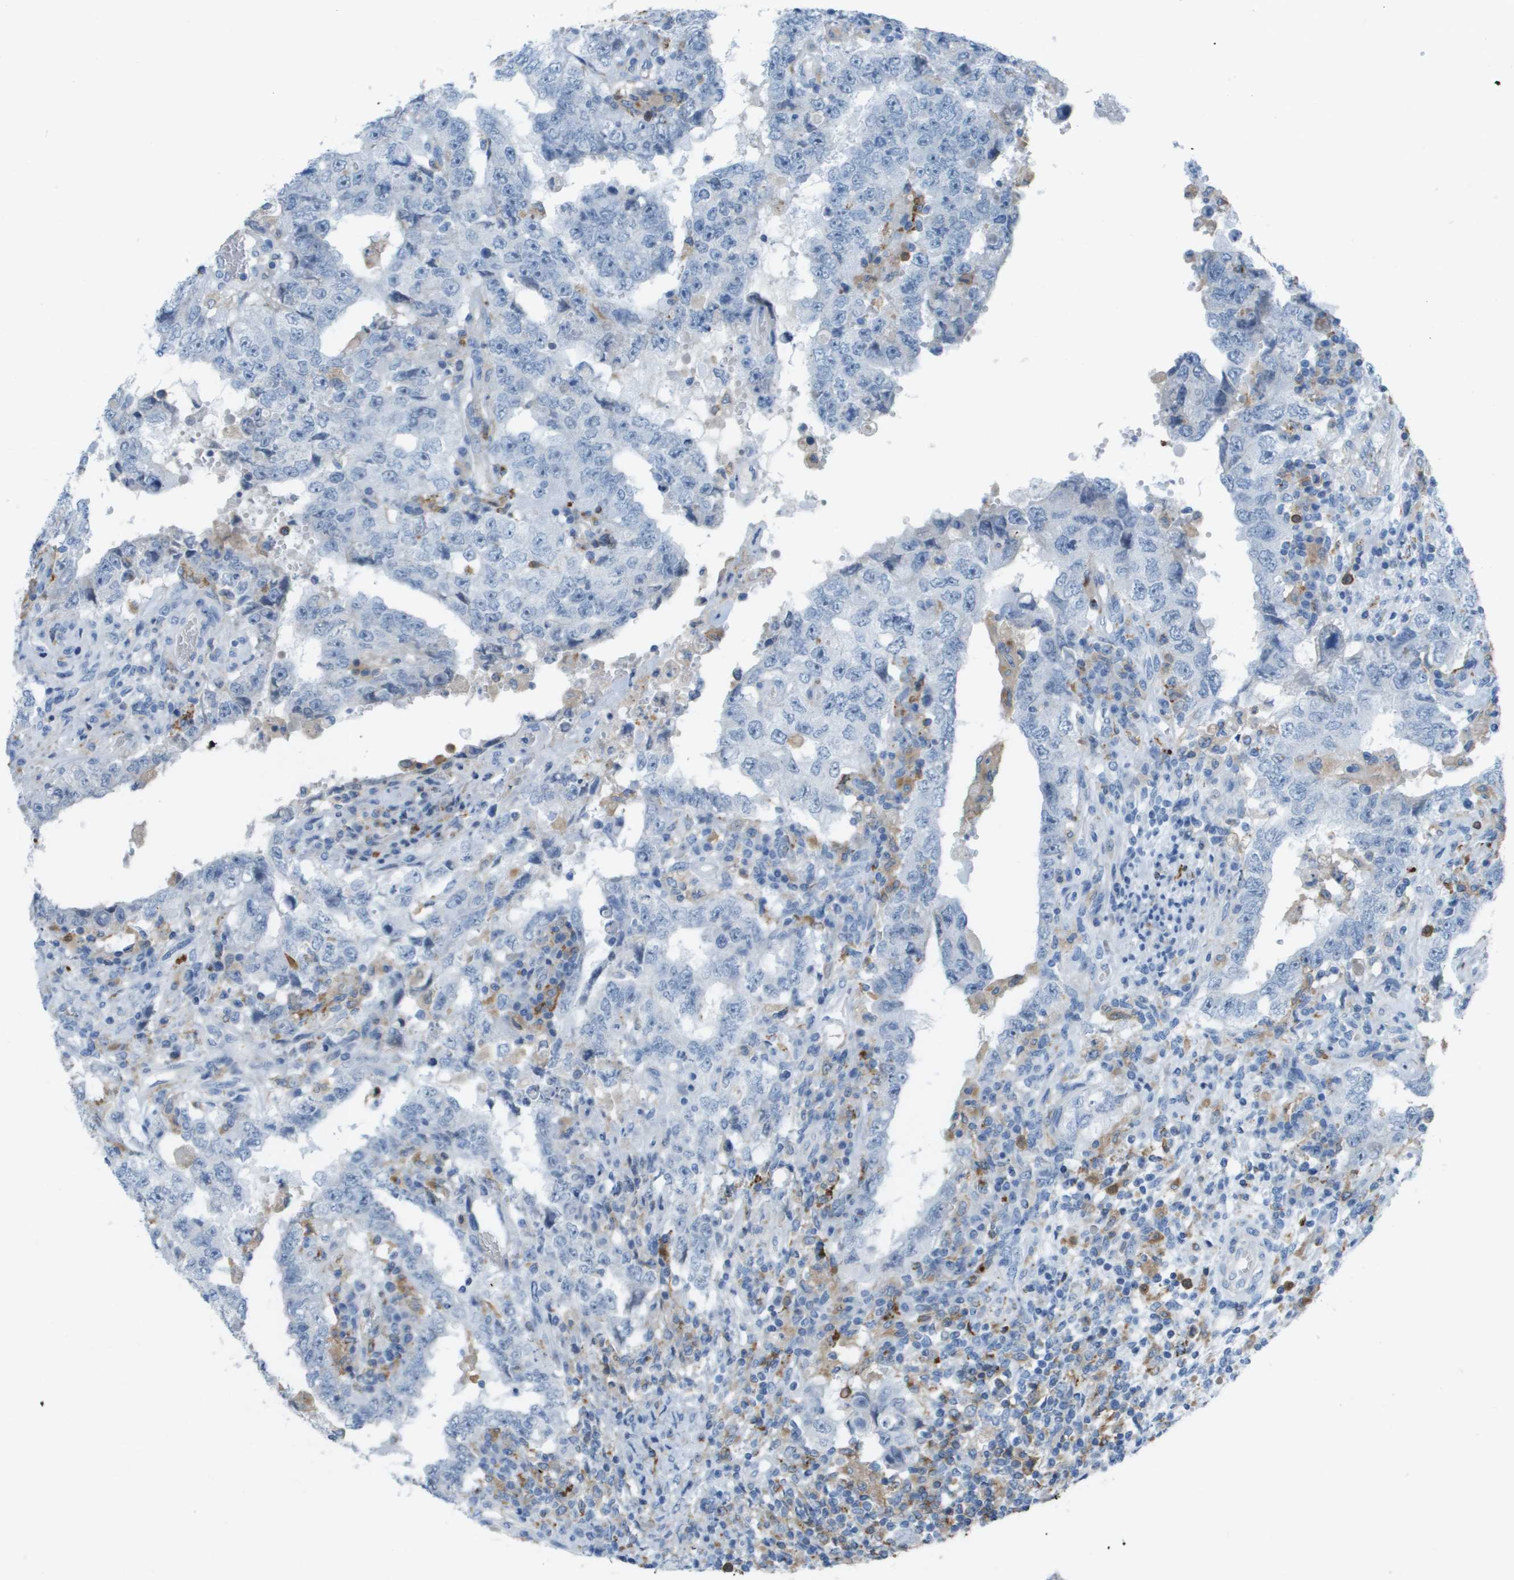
{"staining": {"intensity": "negative", "quantity": "none", "location": "none"}, "tissue": "testis cancer", "cell_type": "Tumor cells", "image_type": "cancer", "snomed": [{"axis": "morphology", "description": "Carcinoma, Embryonal, NOS"}, {"axis": "topography", "description": "Testis"}], "caption": "Tumor cells show no significant protein expression in testis cancer.", "gene": "ZBTB43", "patient": {"sex": "male", "age": 26}}